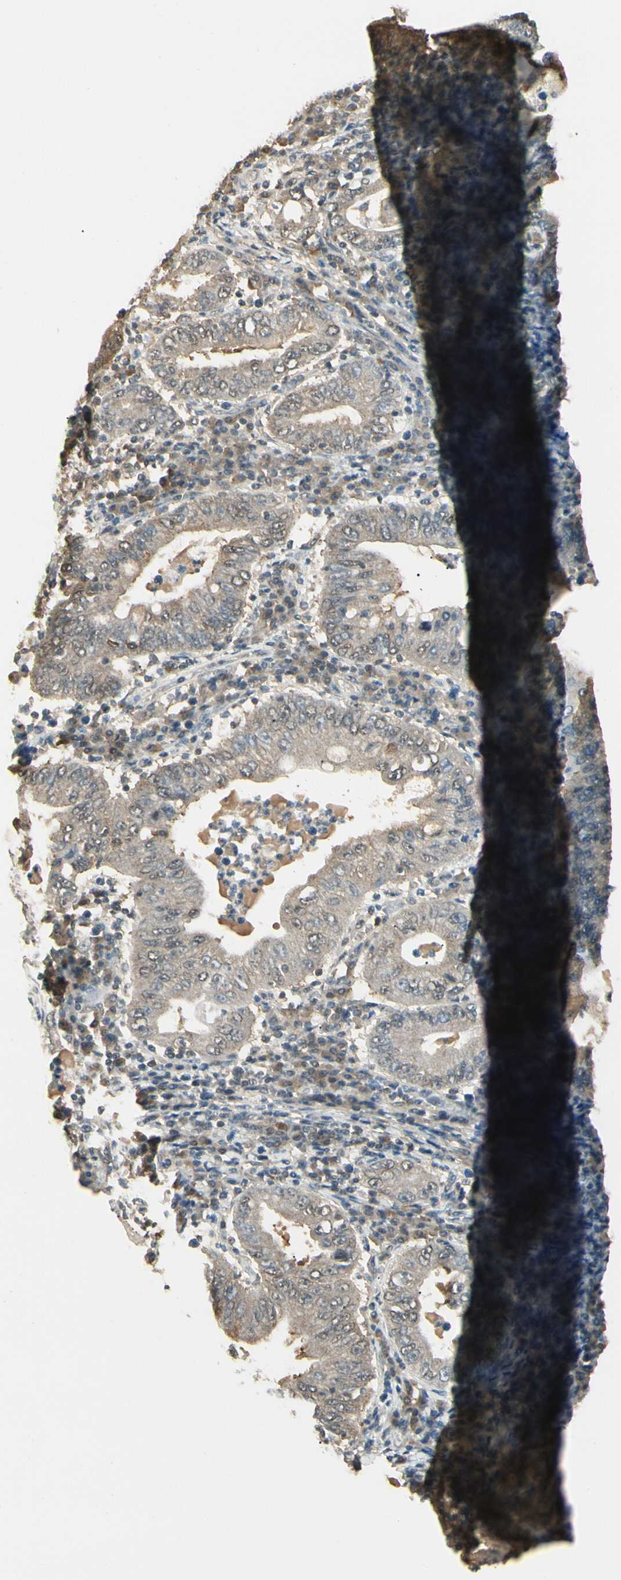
{"staining": {"intensity": "weak", "quantity": ">75%", "location": "nuclear"}, "tissue": "stomach cancer", "cell_type": "Tumor cells", "image_type": "cancer", "snomed": [{"axis": "morphology", "description": "Normal tissue, NOS"}, {"axis": "morphology", "description": "Adenocarcinoma, NOS"}, {"axis": "topography", "description": "Esophagus"}, {"axis": "topography", "description": "Stomach, upper"}, {"axis": "topography", "description": "Peripheral nerve tissue"}], "caption": "Immunohistochemical staining of human adenocarcinoma (stomach) shows weak nuclear protein staining in approximately >75% of tumor cells. The protein is stained brown, and the nuclei are stained in blue (DAB (3,3'-diaminobenzidine) IHC with brightfield microscopy, high magnification).", "gene": "SGCA", "patient": {"sex": "male", "age": 62}}